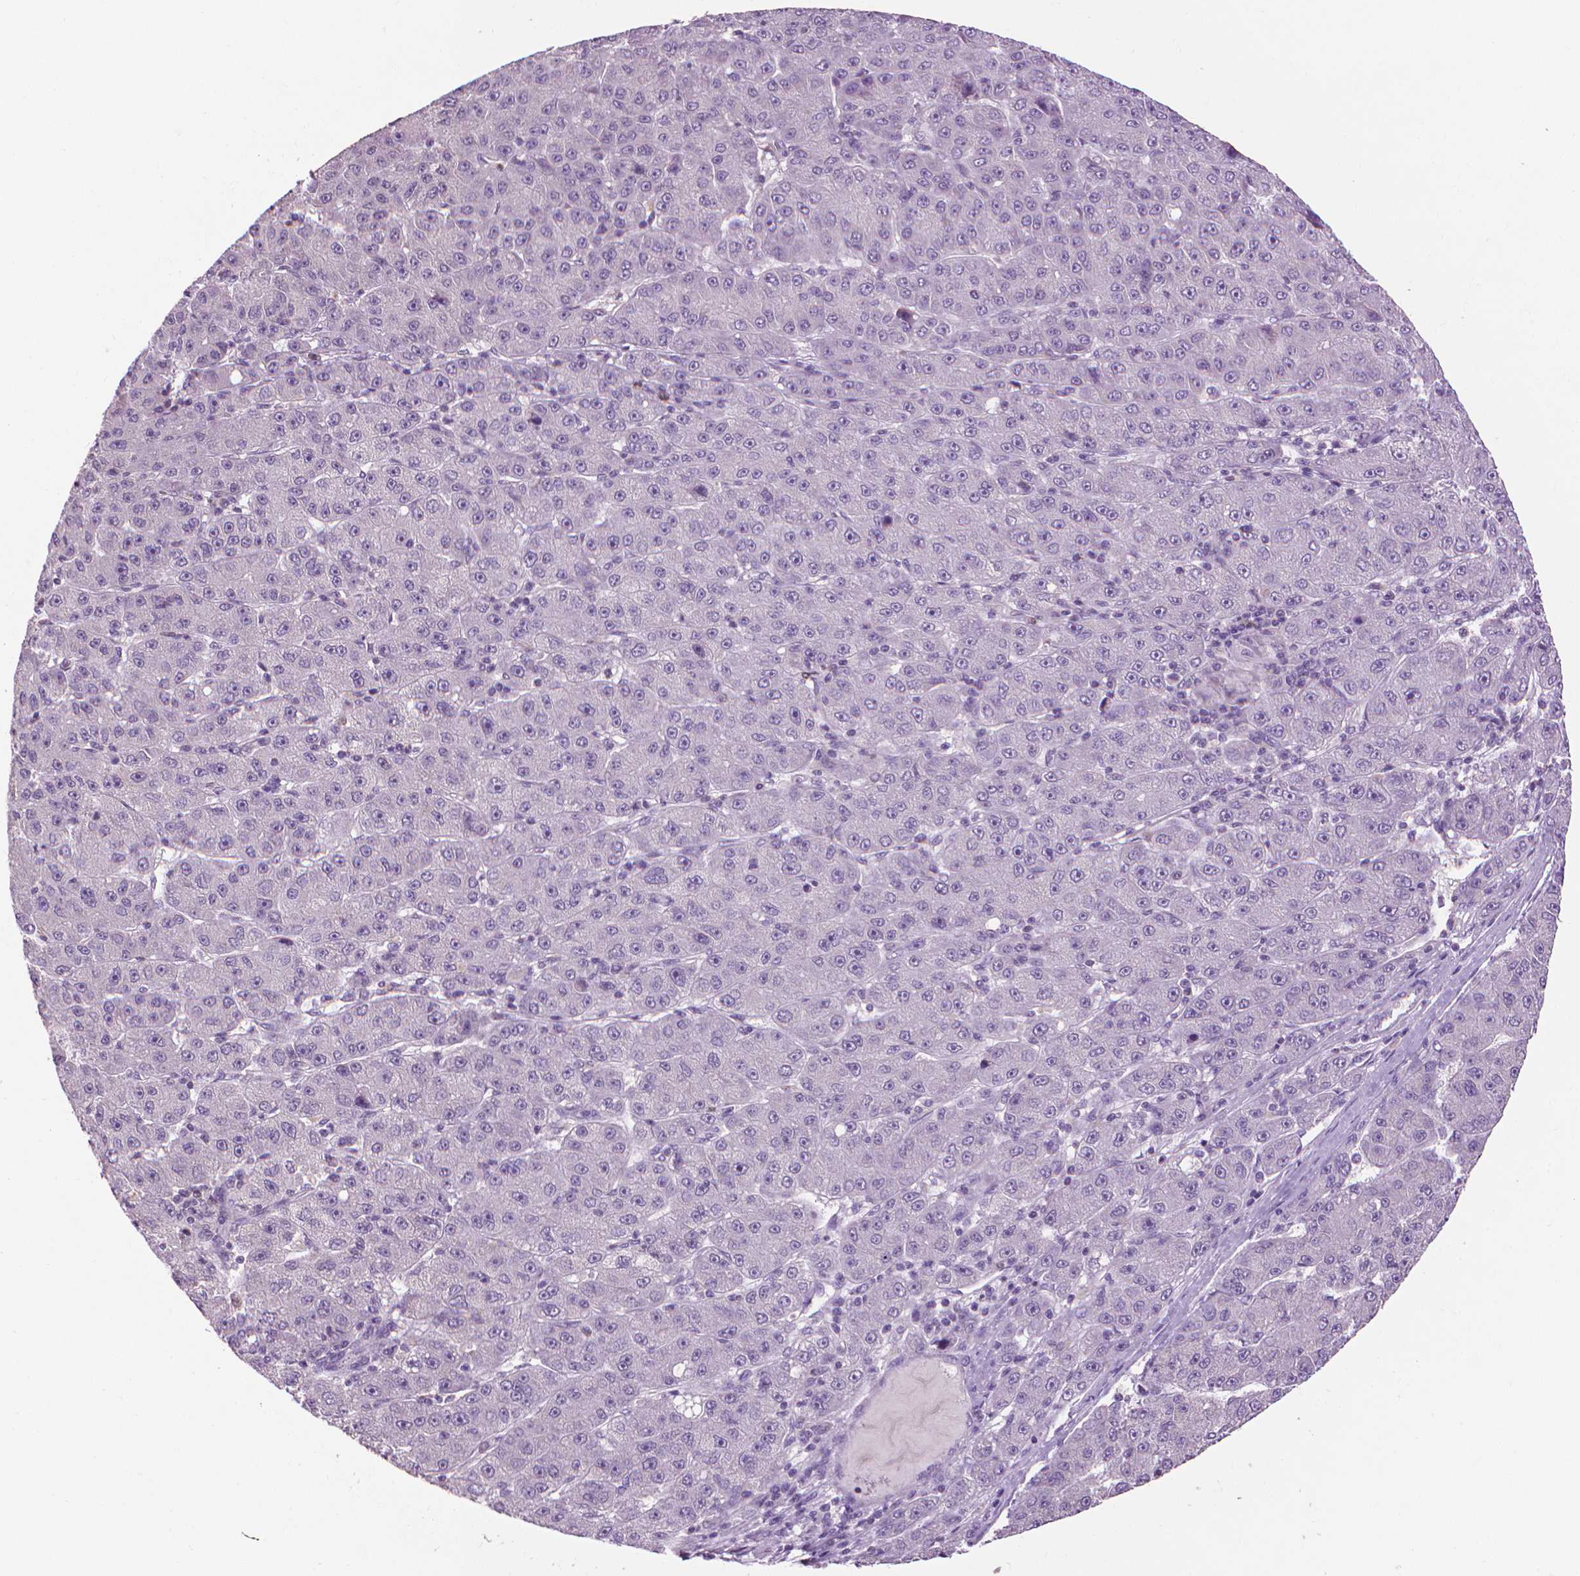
{"staining": {"intensity": "negative", "quantity": "none", "location": "none"}, "tissue": "liver cancer", "cell_type": "Tumor cells", "image_type": "cancer", "snomed": [{"axis": "morphology", "description": "Carcinoma, Hepatocellular, NOS"}, {"axis": "topography", "description": "Liver"}], "caption": "Liver cancer (hepatocellular carcinoma) was stained to show a protein in brown. There is no significant staining in tumor cells.", "gene": "CDKN2D", "patient": {"sex": "male", "age": 67}}